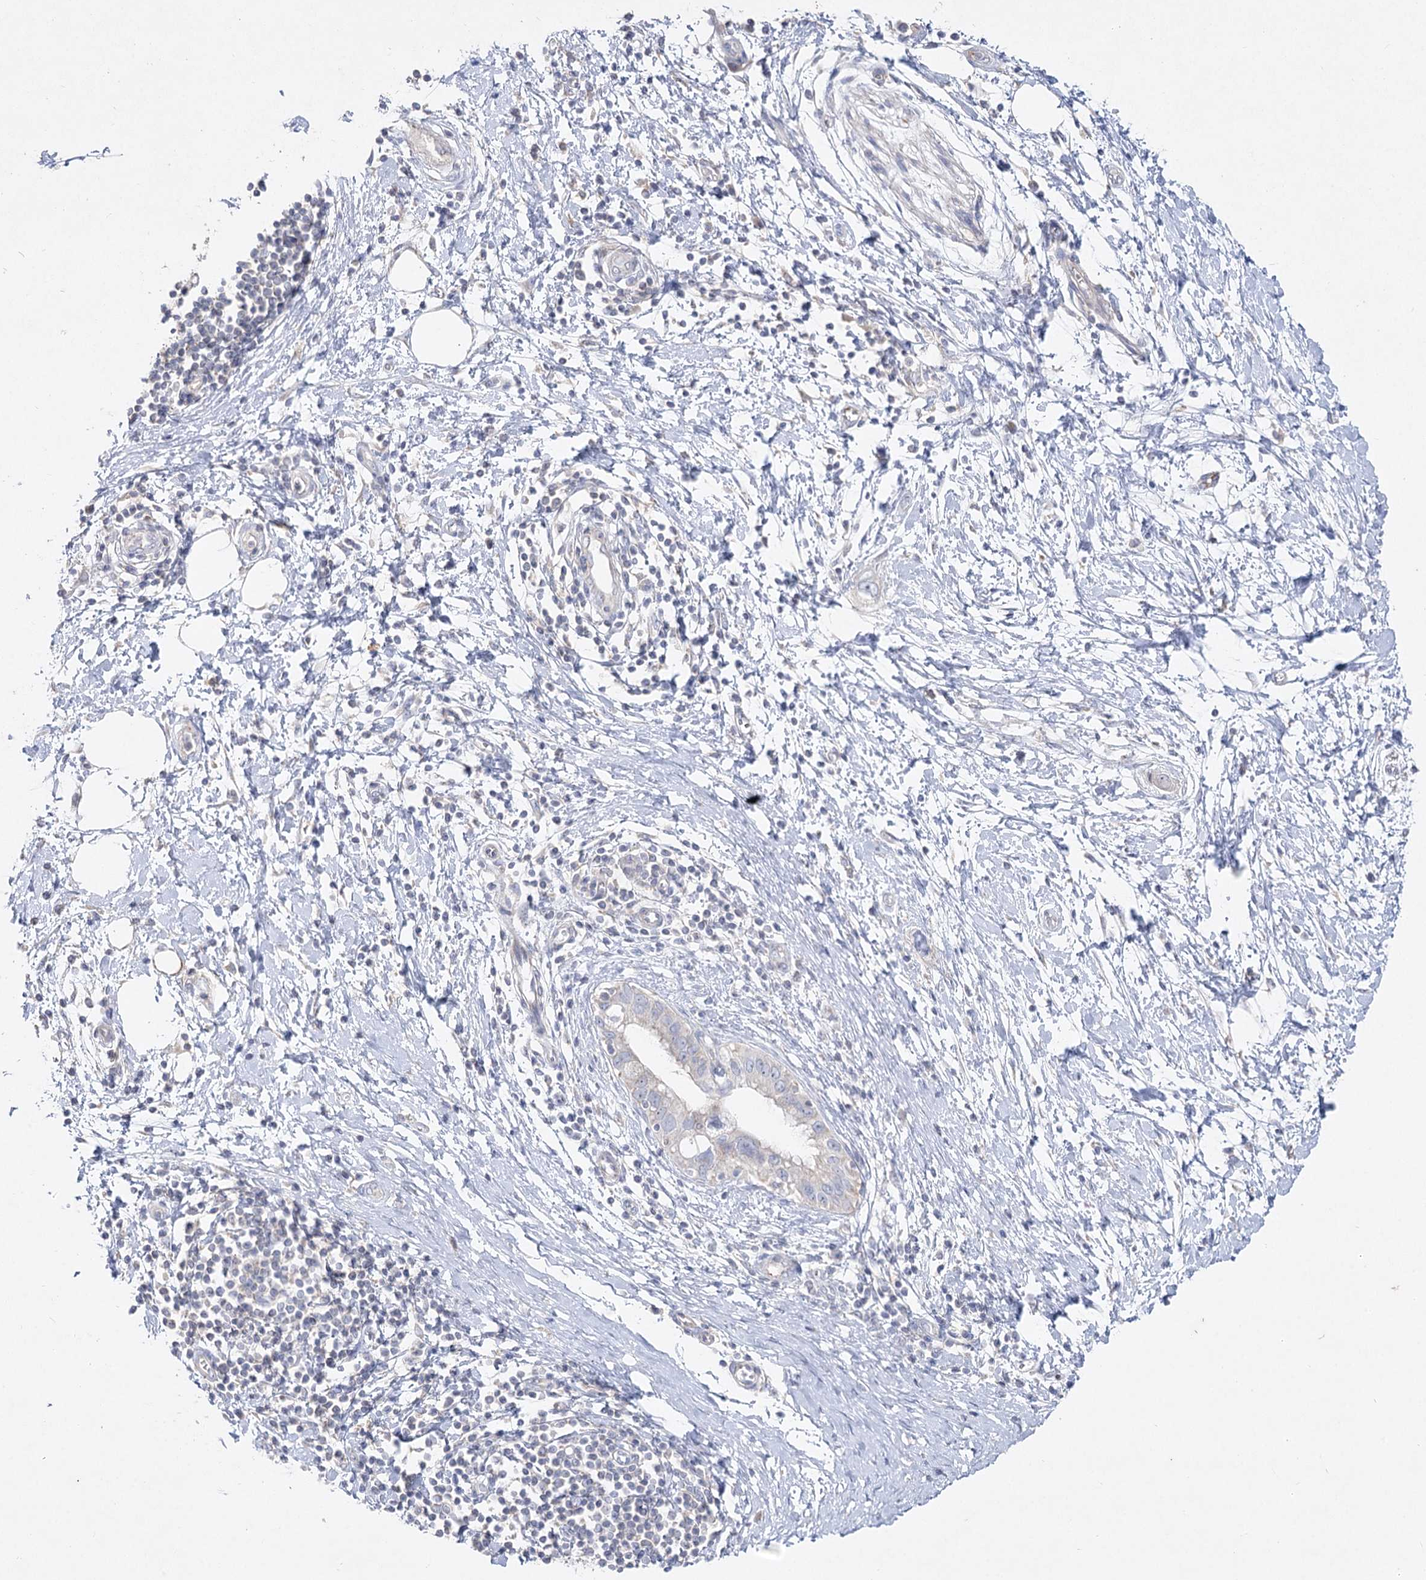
{"staining": {"intensity": "weak", "quantity": "<25%", "location": "cytoplasmic/membranous"}, "tissue": "pancreatic cancer", "cell_type": "Tumor cells", "image_type": "cancer", "snomed": [{"axis": "morphology", "description": "Normal tissue, NOS"}, {"axis": "morphology", "description": "Adenocarcinoma, NOS"}, {"axis": "topography", "description": "Pancreas"}, {"axis": "topography", "description": "Peripheral nerve tissue"}], "caption": "Immunohistochemical staining of human pancreatic cancer reveals no significant staining in tumor cells.", "gene": "TMEM187", "patient": {"sex": "male", "age": 59}}